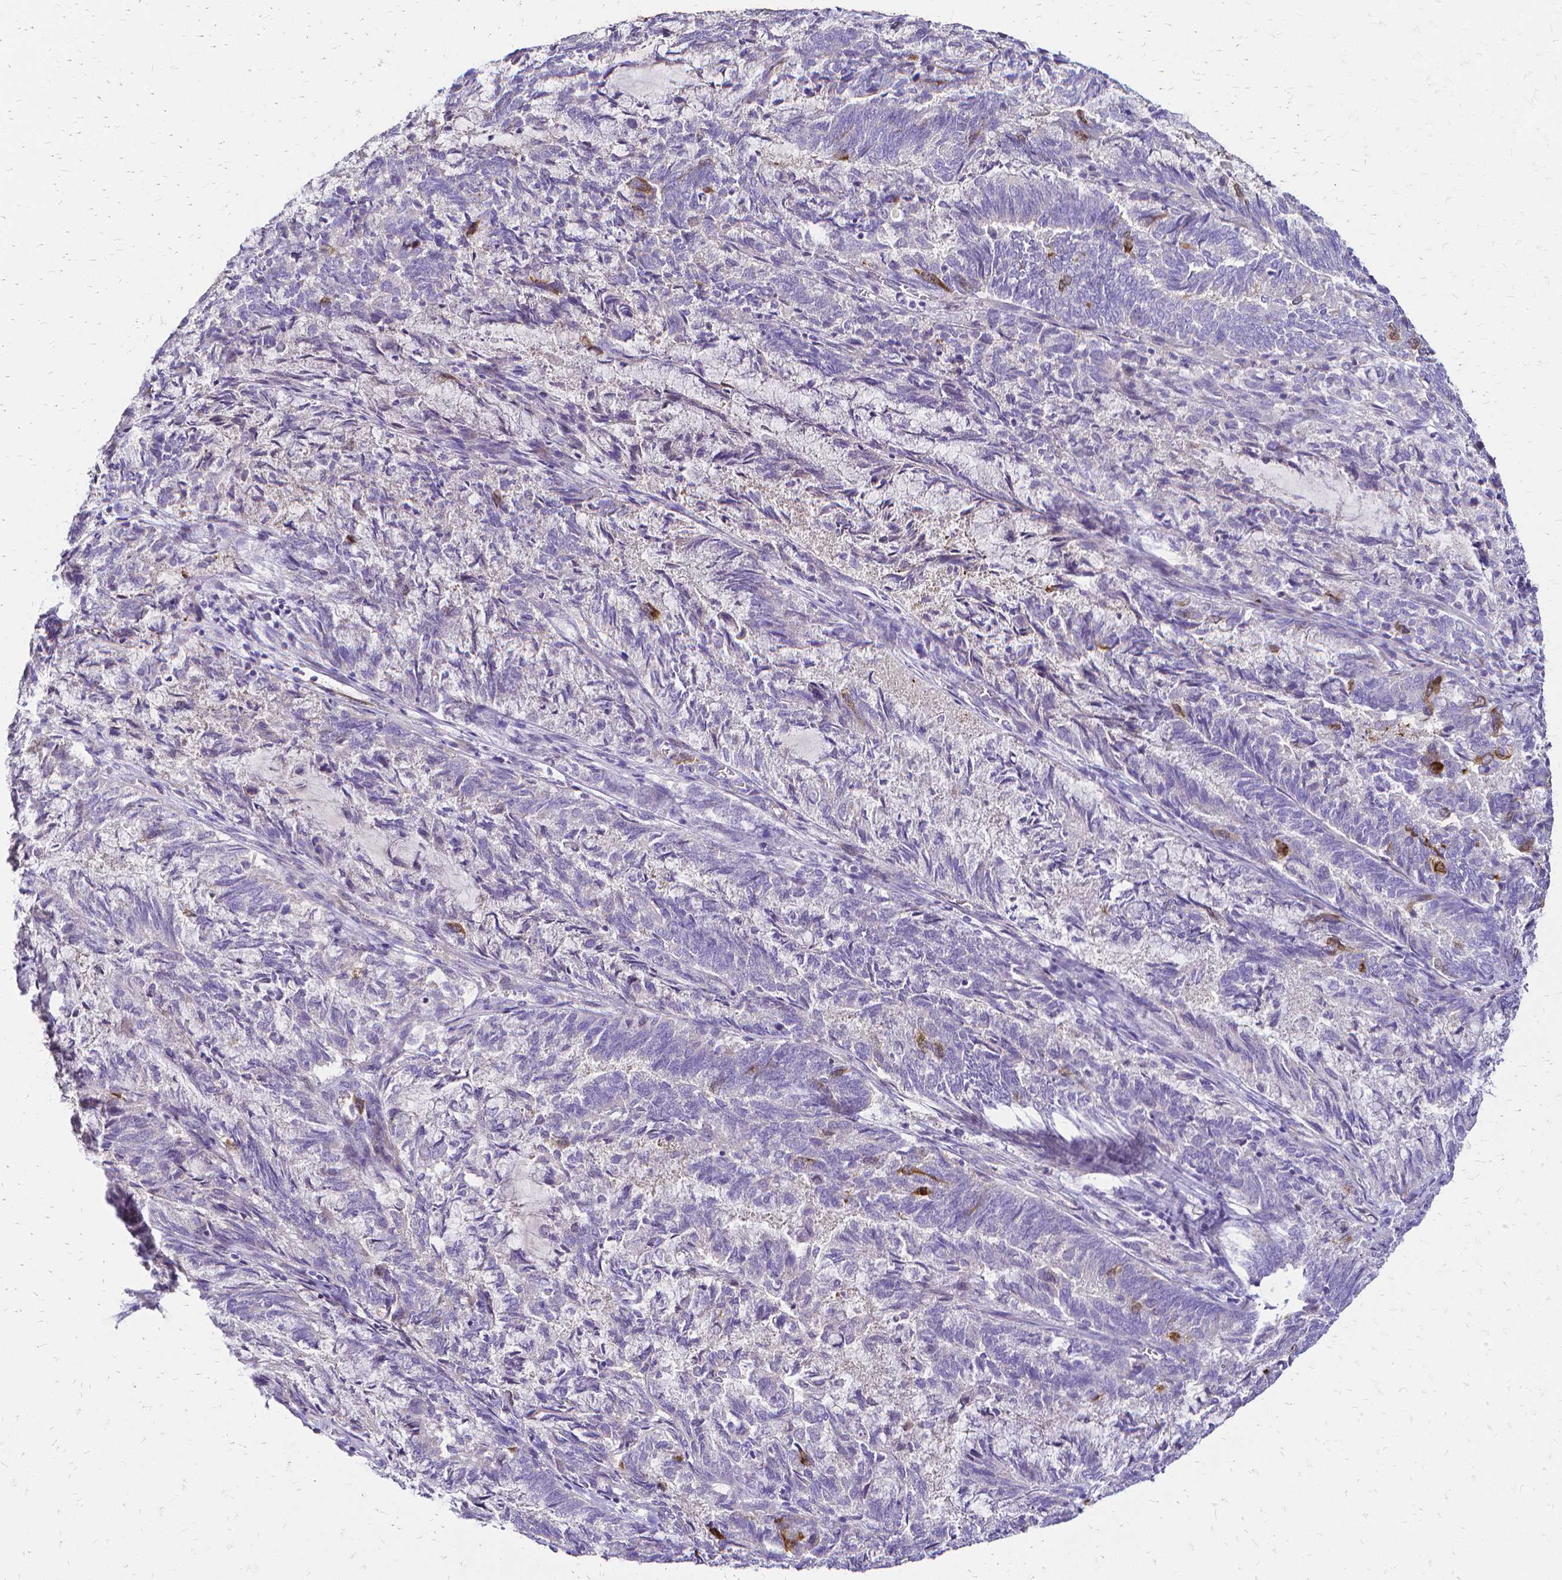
{"staining": {"intensity": "moderate", "quantity": "<25%", "location": "cytoplasmic/membranous"}, "tissue": "endometrial cancer", "cell_type": "Tumor cells", "image_type": "cancer", "snomed": [{"axis": "morphology", "description": "Adenocarcinoma, NOS"}, {"axis": "topography", "description": "Endometrium"}], "caption": "A low amount of moderate cytoplasmic/membranous expression is appreciated in about <25% of tumor cells in endometrial cancer tissue.", "gene": "CCNB1", "patient": {"sex": "female", "age": 80}}